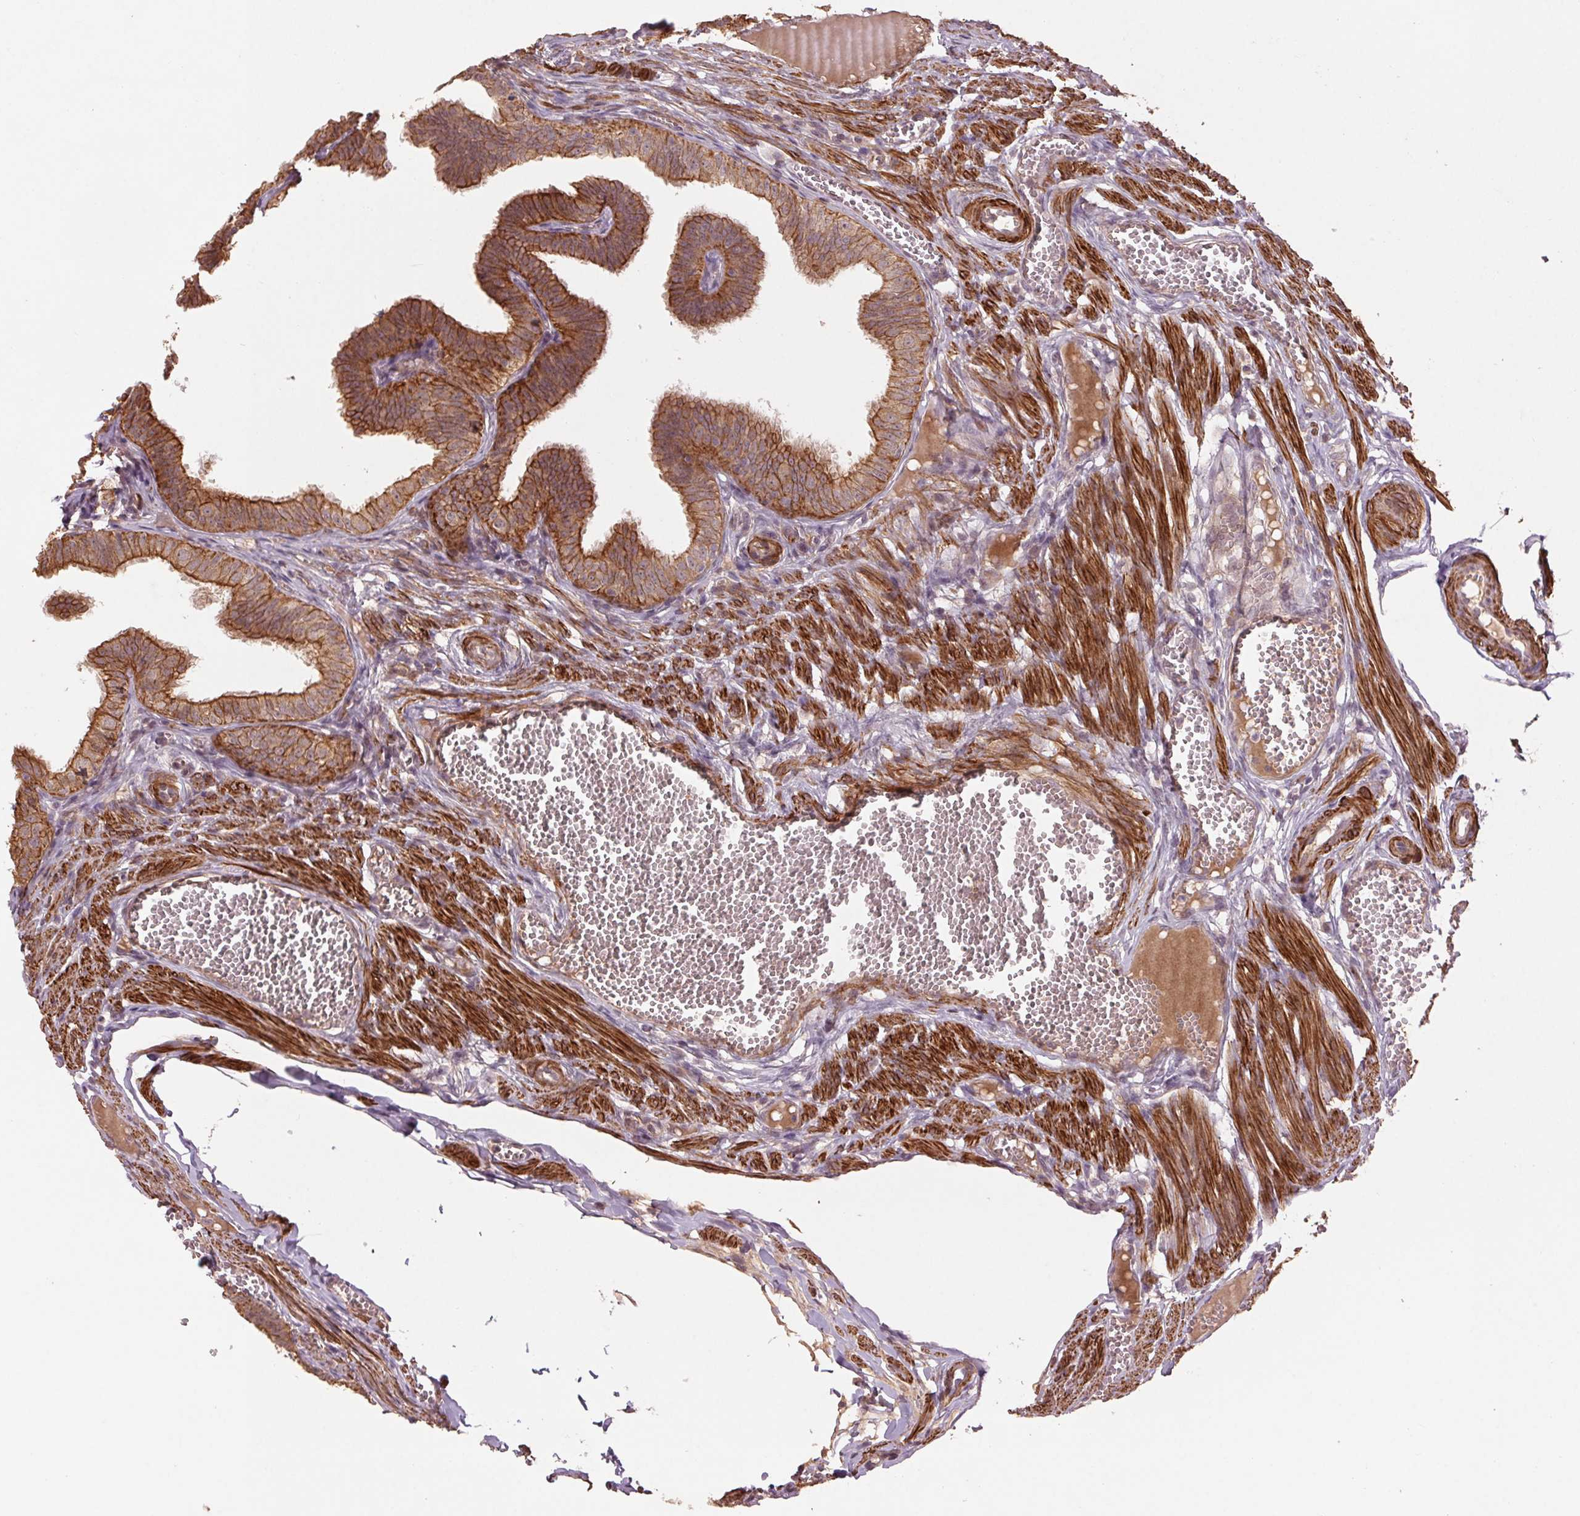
{"staining": {"intensity": "strong", "quantity": ">75%", "location": "cytoplasmic/membranous"}, "tissue": "fallopian tube", "cell_type": "Glandular cells", "image_type": "normal", "snomed": [{"axis": "morphology", "description": "Normal tissue, NOS"}, {"axis": "topography", "description": "Fallopian tube"}], "caption": "A micrograph showing strong cytoplasmic/membranous expression in approximately >75% of glandular cells in unremarkable fallopian tube, as visualized by brown immunohistochemical staining.", "gene": "SMLR1", "patient": {"sex": "female", "age": 25}}